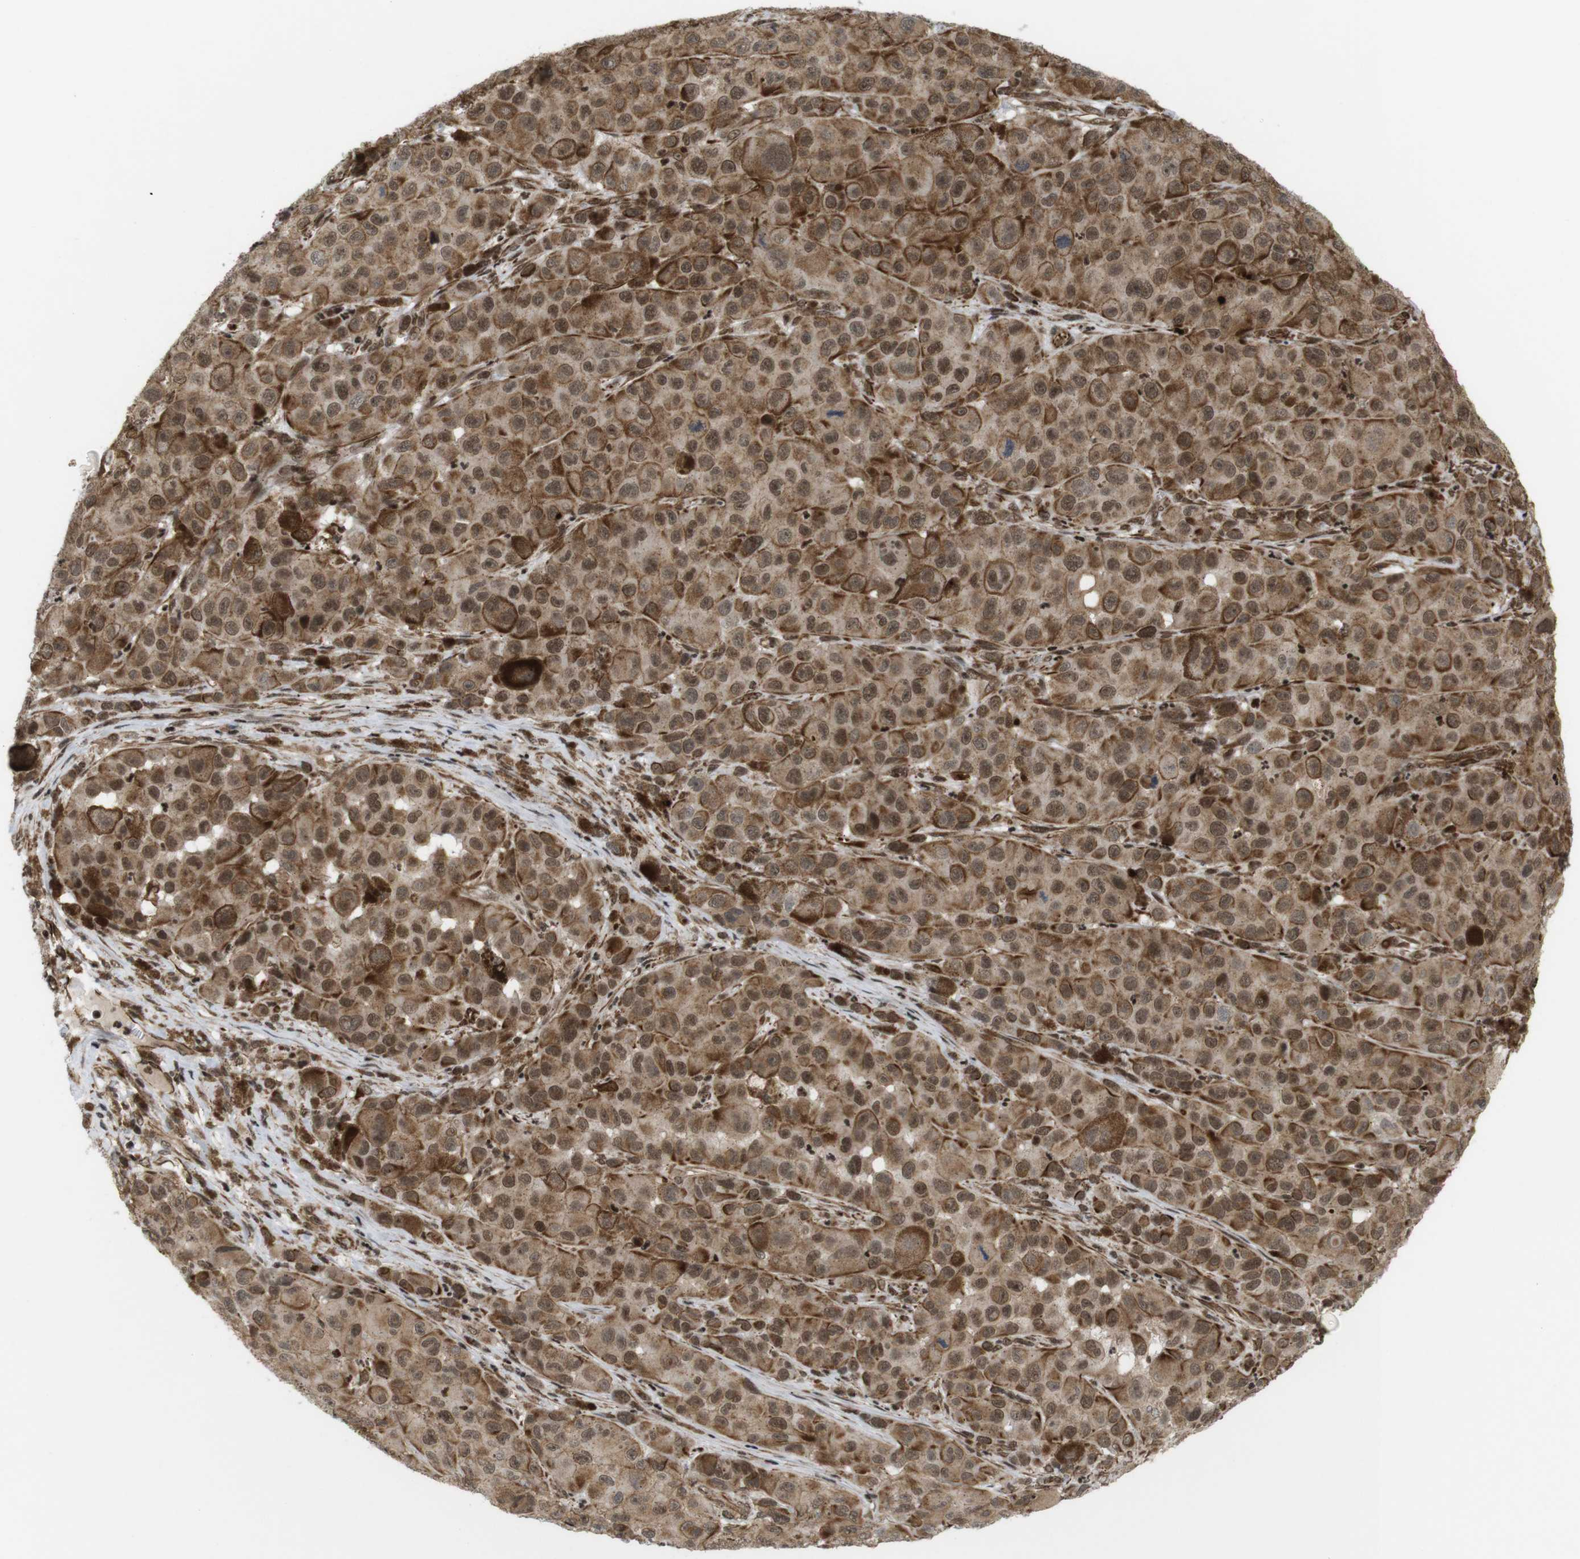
{"staining": {"intensity": "moderate", "quantity": ">75%", "location": "cytoplasmic/membranous,nuclear"}, "tissue": "melanoma", "cell_type": "Tumor cells", "image_type": "cancer", "snomed": [{"axis": "morphology", "description": "Malignant melanoma, NOS"}, {"axis": "topography", "description": "Skin"}], "caption": "An immunohistochemistry (IHC) histopathology image of tumor tissue is shown. Protein staining in brown labels moderate cytoplasmic/membranous and nuclear positivity in malignant melanoma within tumor cells.", "gene": "SP2", "patient": {"sex": "male", "age": 96}}